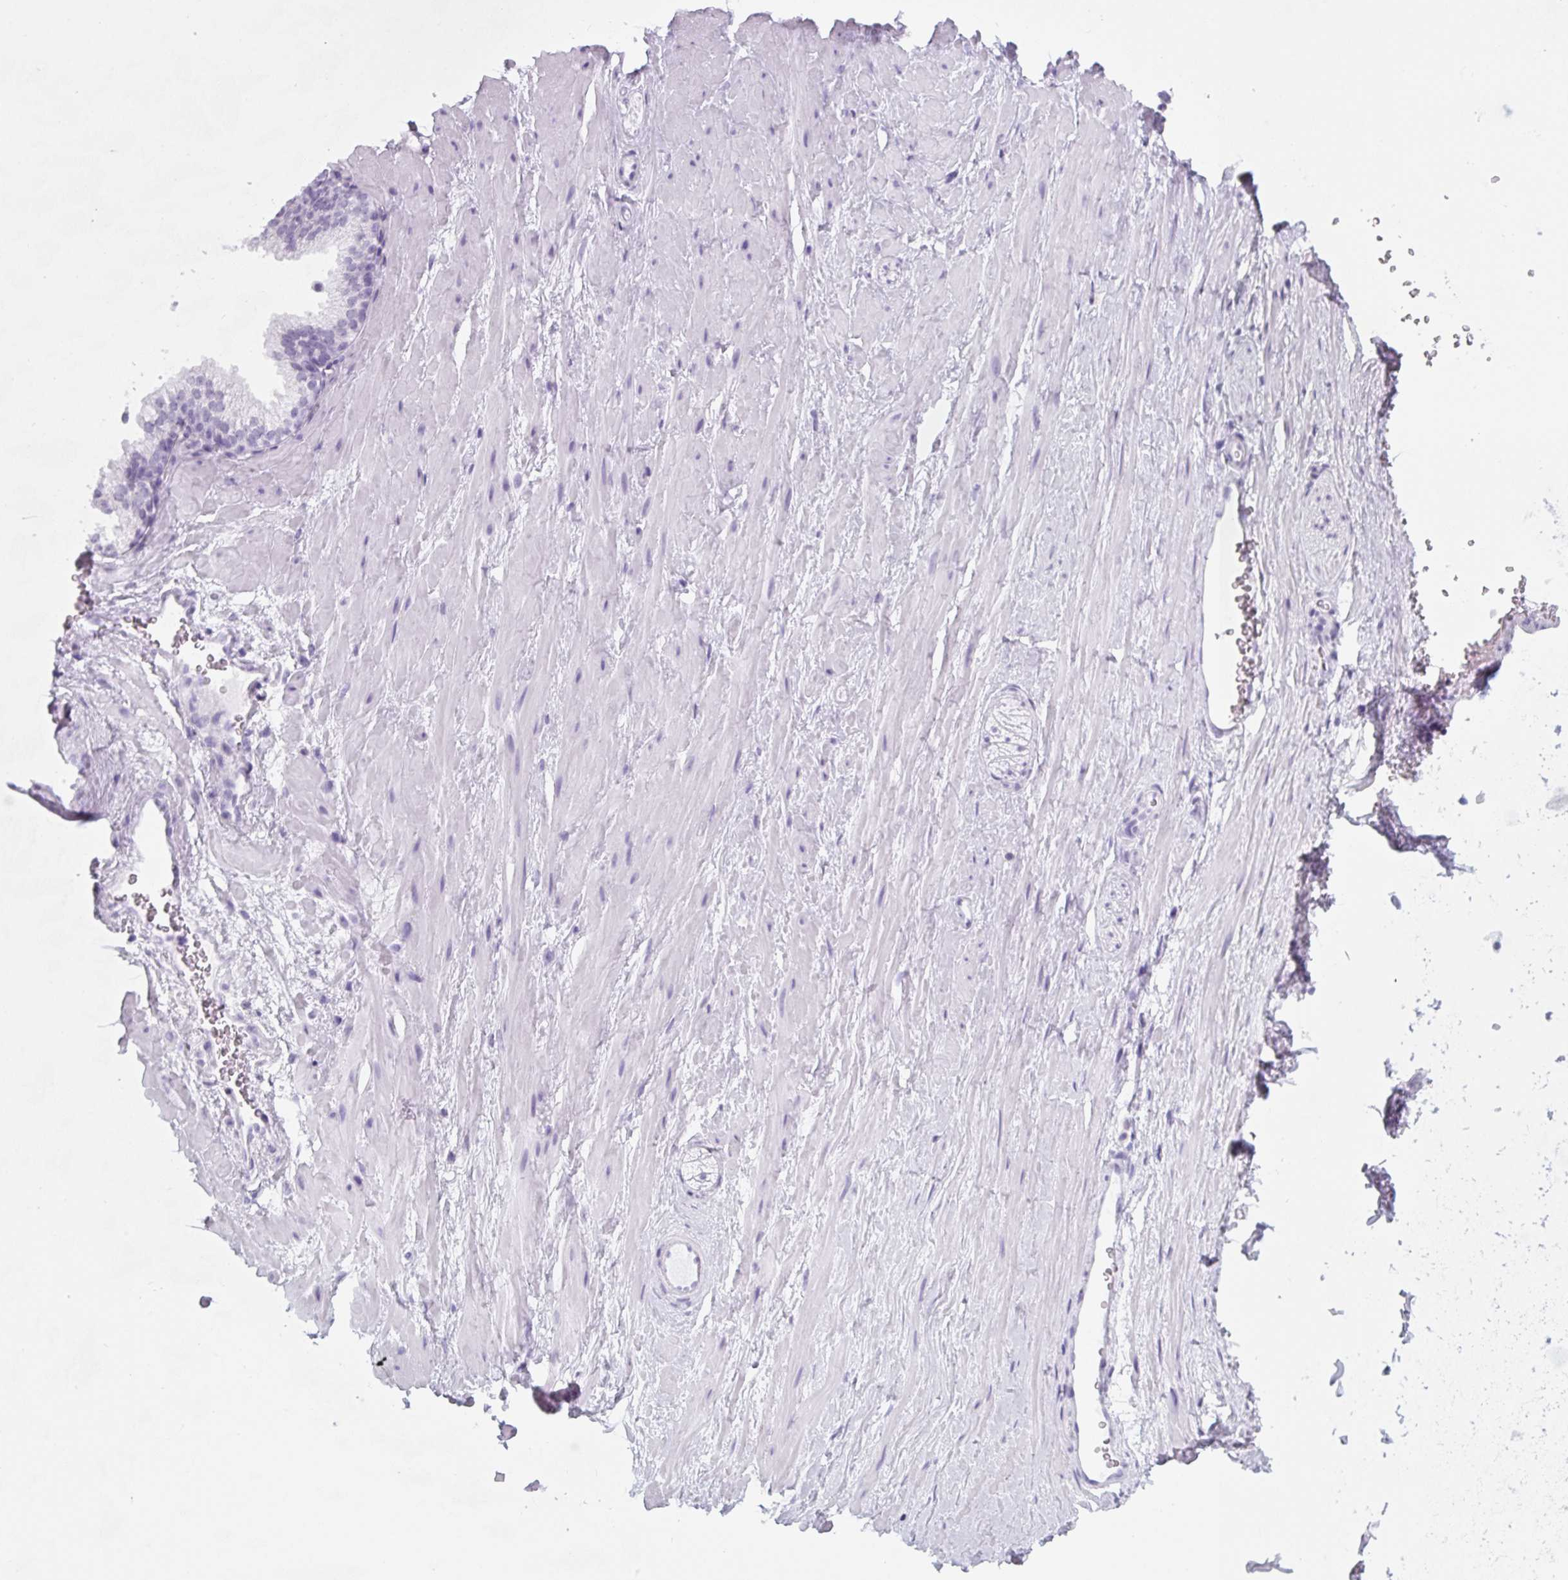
{"staining": {"intensity": "negative", "quantity": "none", "location": "none"}, "tissue": "soft tissue", "cell_type": "Fibroblasts", "image_type": "normal", "snomed": [{"axis": "morphology", "description": "Normal tissue, NOS"}, {"axis": "topography", "description": "Prostate"}, {"axis": "topography", "description": "Peripheral nerve tissue"}], "caption": "A high-resolution micrograph shows immunohistochemistry staining of normal soft tissue, which shows no significant expression in fibroblasts. (IHC, brightfield microscopy, high magnification).", "gene": "TNFRSF8", "patient": {"sex": "male", "age": 61}}